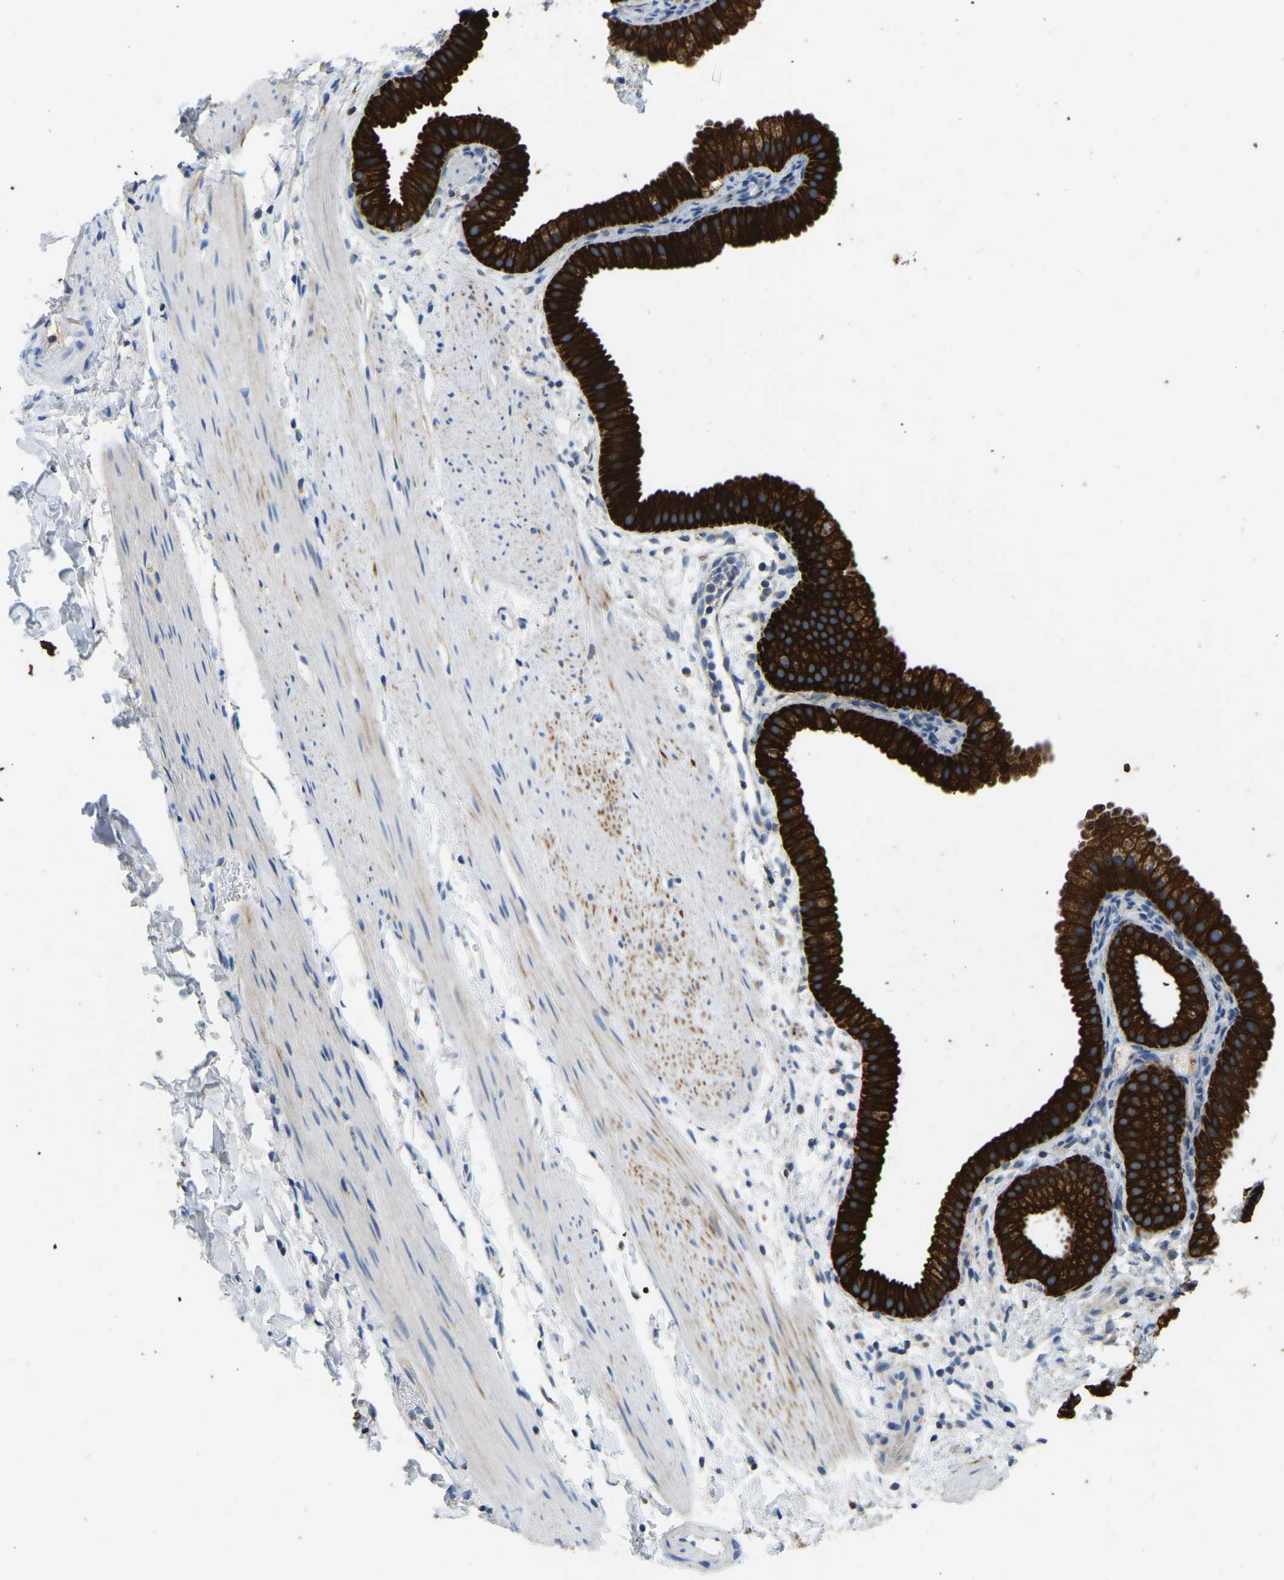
{"staining": {"intensity": "strong", "quantity": ">75%", "location": "cytoplasmic/membranous"}, "tissue": "gallbladder", "cell_type": "Glandular cells", "image_type": "normal", "snomed": [{"axis": "morphology", "description": "Normal tissue, NOS"}, {"axis": "topography", "description": "Gallbladder"}], "caption": "Gallbladder stained with DAB immunohistochemistry shows high levels of strong cytoplasmic/membranous positivity in approximately >75% of glandular cells. The staining was performed using DAB (3,3'-diaminobenzidine) to visualize the protein expression in brown, while the nuclei were stained in blue with hematoxylin (Magnification: 20x).", "gene": "ZNF200", "patient": {"sex": "female", "age": 64}}